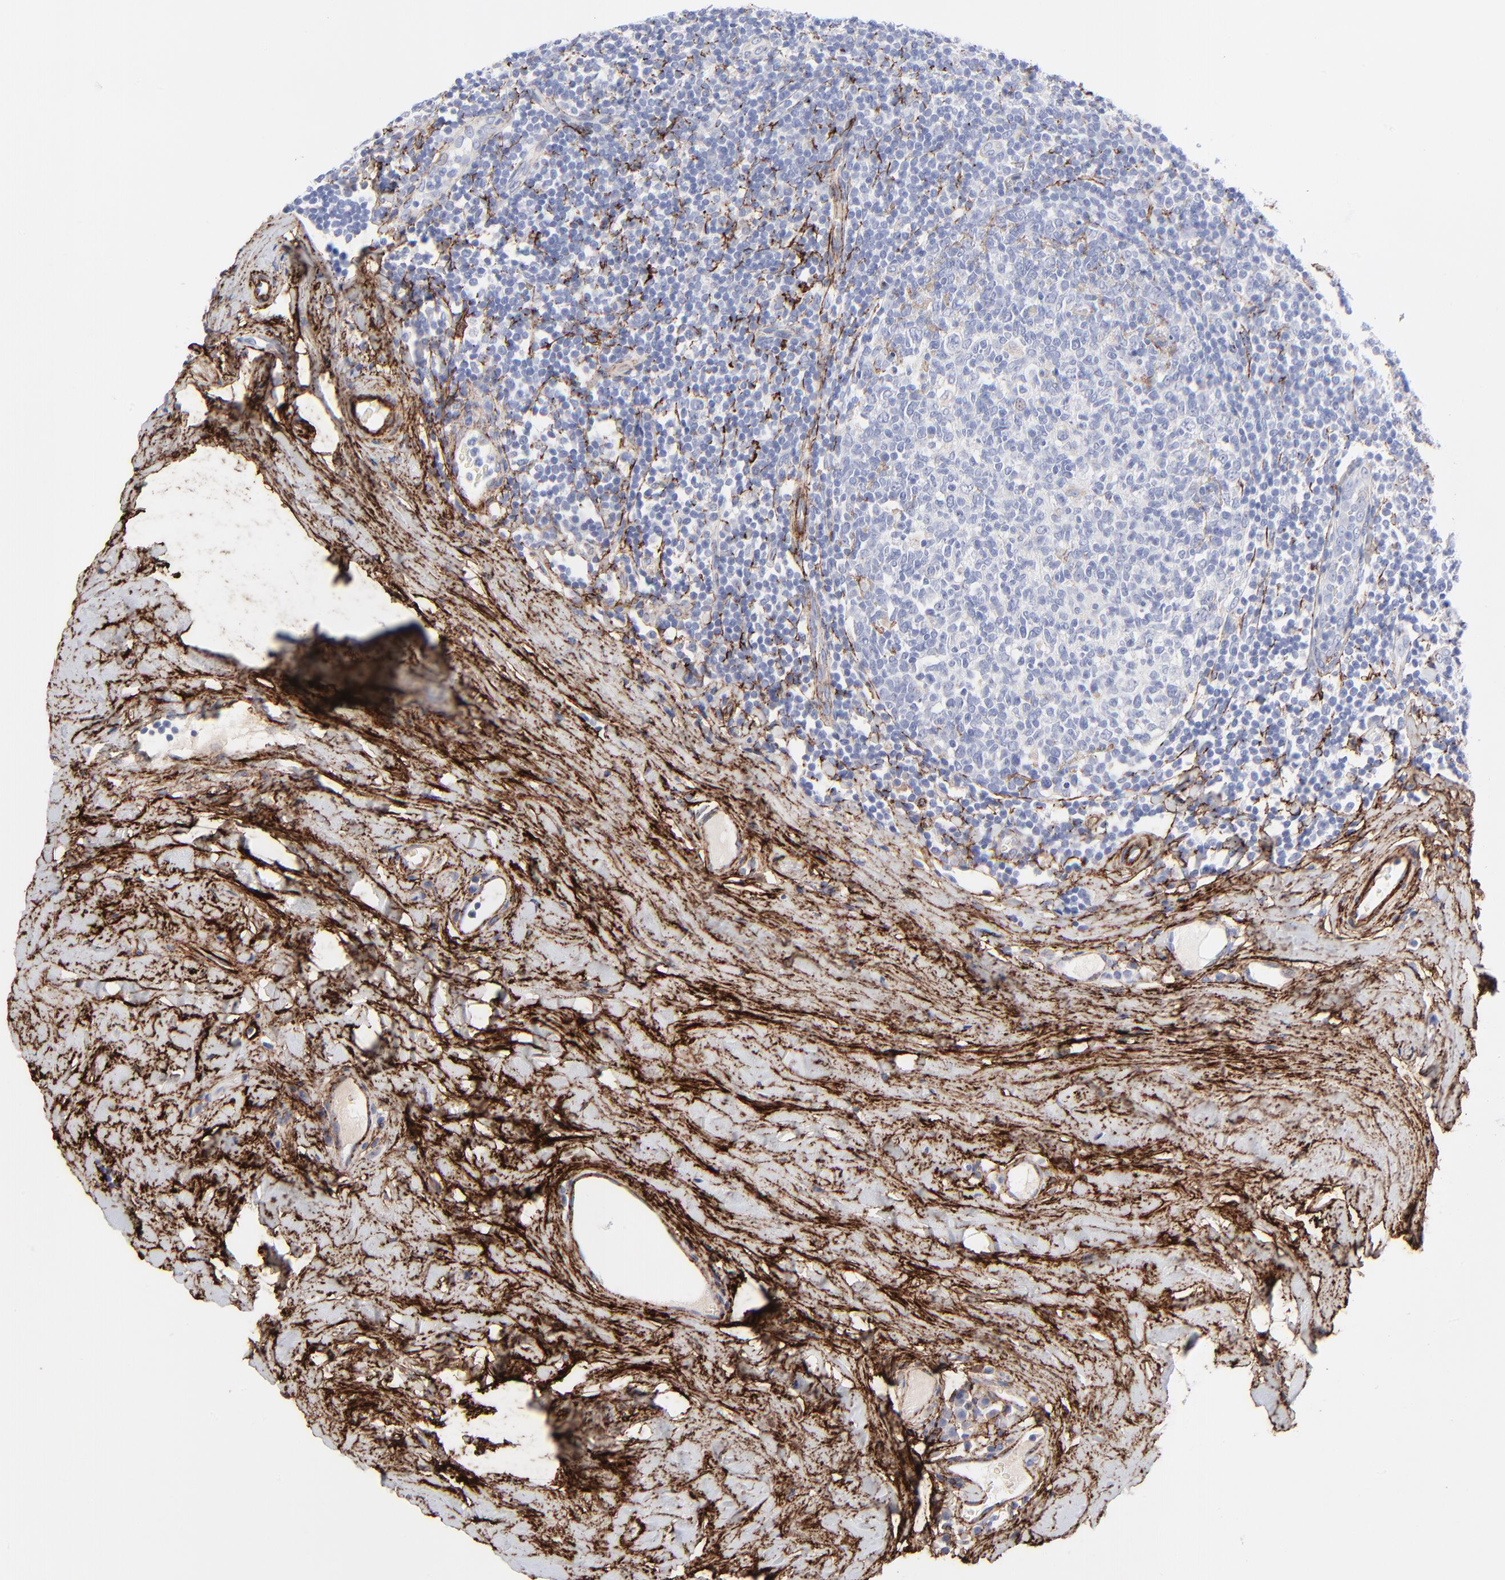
{"staining": {"intensity": "negative", "quantity": "none", "location": "none"}, "tissue": "tonsil", "cell_type": "Germinal center cells", "image_type": "normal", "snomed": [{"axis": "morphology", "description": "Normal tissue, NOS"}, {"axis": "topography", "description": "Tonsil"}], "caption": "Protein analysis of unremarkable tonsil demonstrates no significant expression in germinal center cells. (Stains: DAB immunohistochemistry (IHC) with hematoxylin counter stain, Microscopy: brightfield microscopy at high magnification).", "gene": "FBLN2", "patient": {"sex": "male", "age": 31}}